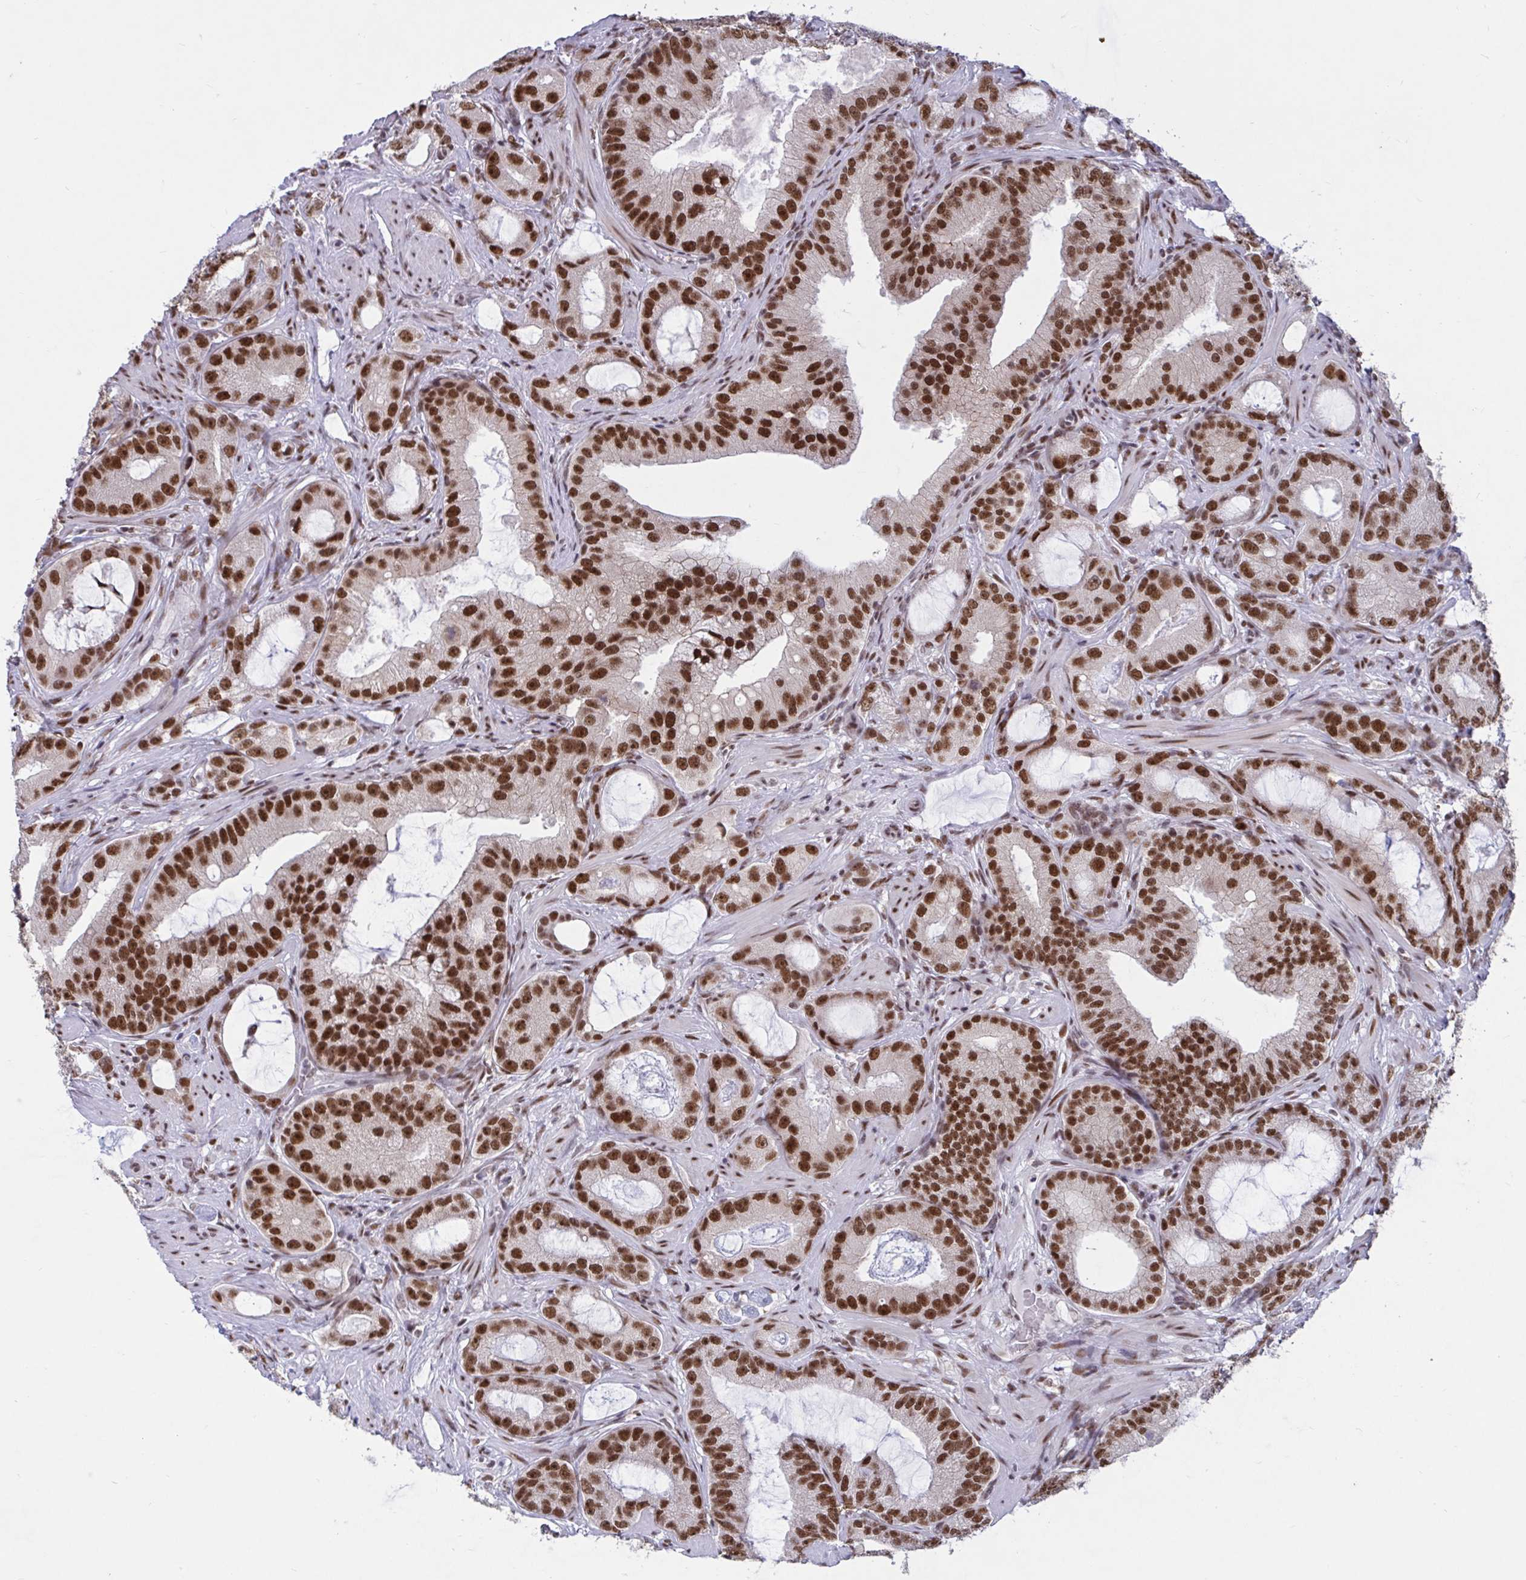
{"staining": {"intensity": "strong", "quantity": ">75%", "location": "nuclear"}, "tissue": "prostate cancer", "cell_type": "Tumor cells", "image_type": "cancer", "snomed": [{"axis": "morphology", "description": "Adenocarcinoma, High grade"}, {"axis": "topography", "description": "Prostate"}], "caption": "Prostate adenocarcinoma (high-grade) stained for a protein (brown) exhibits strong nuclear positive positivity in about >75% of tumor cells.", "gene": "PHF10", "patient": {"sex": "male", "age": 65}}